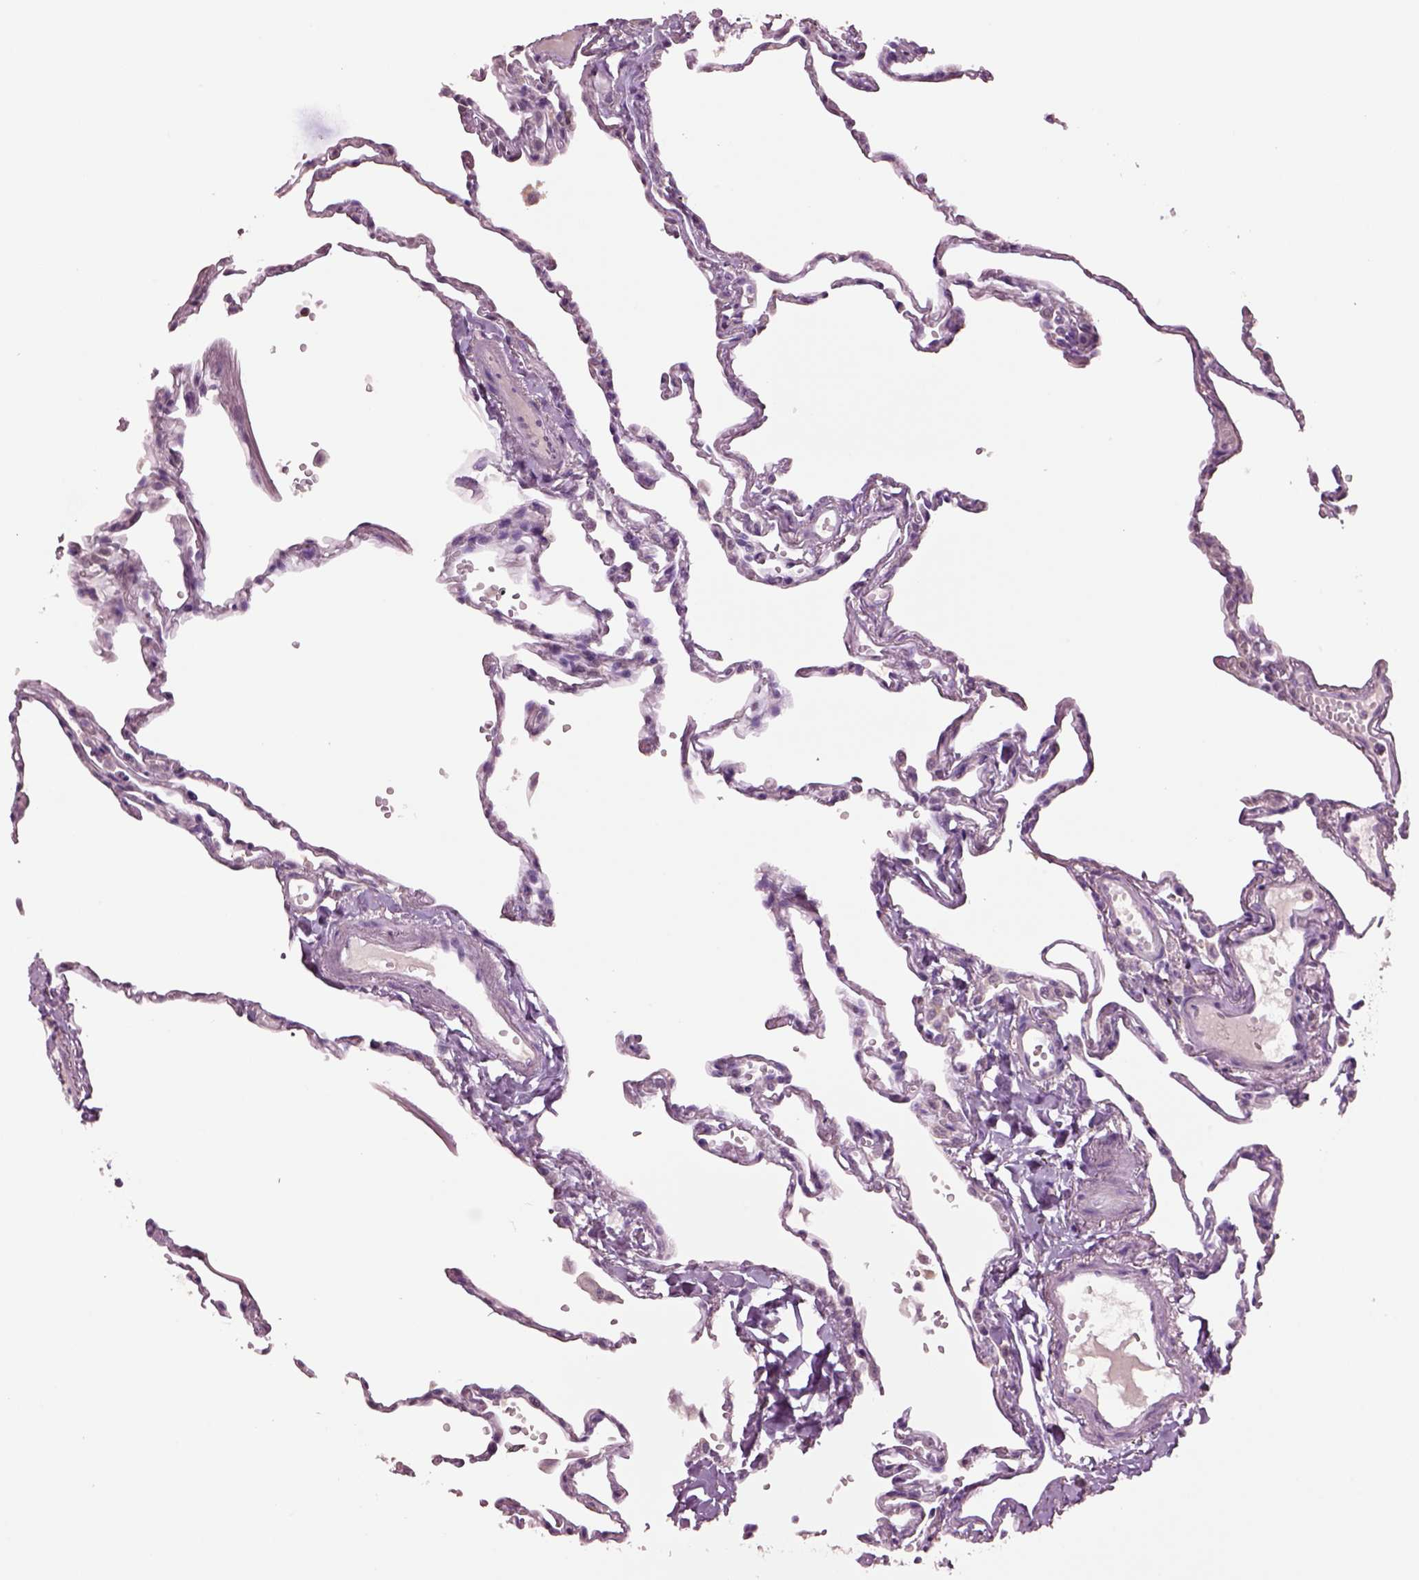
{"staining": {"intensity": "negative", "quantity": "none", "location": "none"}, "tissue": "lung", "cell_type": "Alveolar cells", "image_type": "normal", "snomed": [{"axis": "morphology", "description": "Normal tissue, NOS"}, {"axis": "topography", "description": "Lung"}], "caption": "Photomicrograph shows no protein staining in alveolar cells of normal lung. (DAB immunohistochemistry (IHC) with hematoxylin counter stain).", "gene": "CLPSL1", "patient": {"sex": "male", "age": 78}}